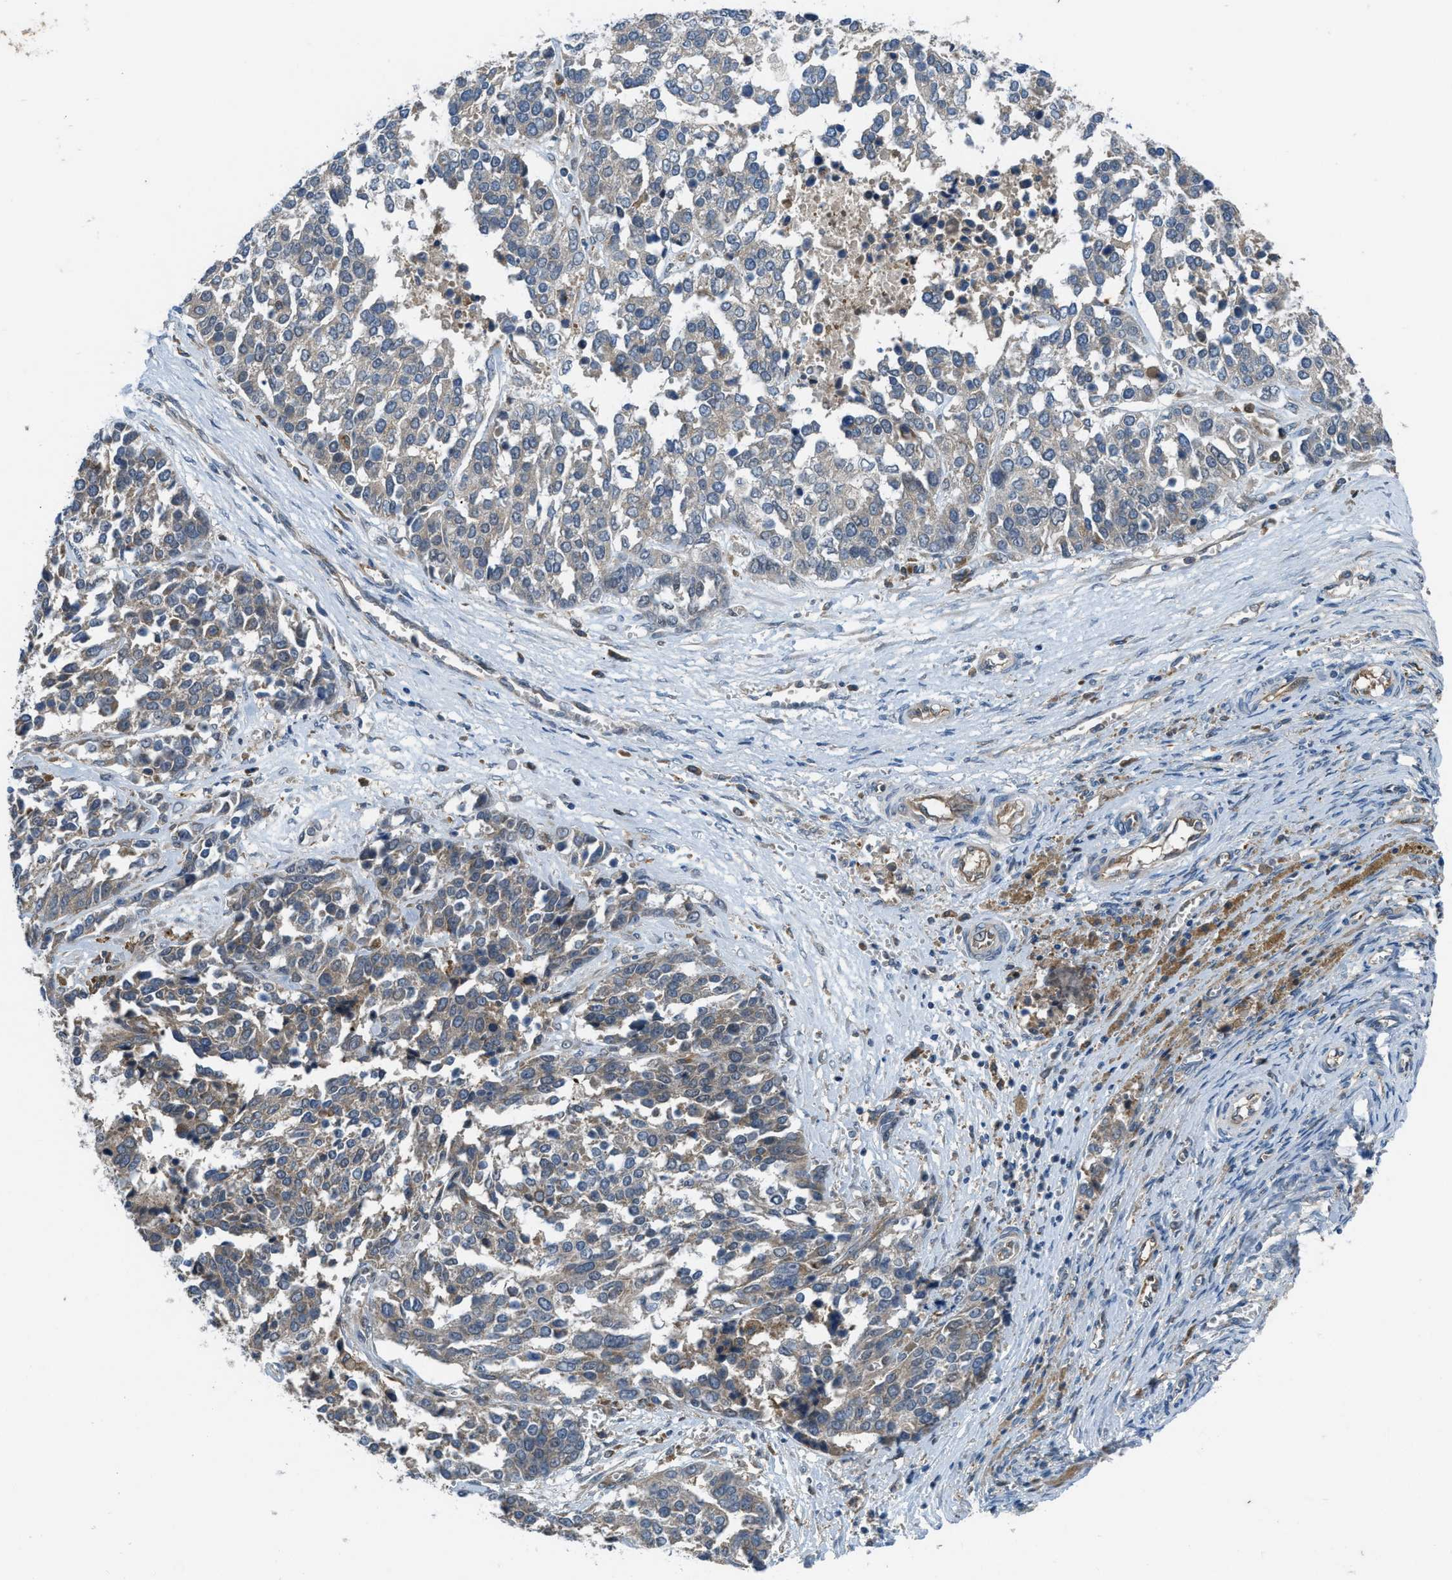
{"staining": {"intensity": "moderate", "quantity": "25%-75%", "location": "cytoplasmic/membranous"}, "tissue": "ovarian cancer", "cell_type": "Tumor cells", "image_type": "cancer", "snomed": [{"axis": "morphology", "description": "Cystadenocarcinoma, serous, NOS"}, {"axis": "topography", "description": "Ovary"}], "caption": "The micrograph shows immunohistochemical staining of ovarian serous cystadenocarcinoma. There is moderate cytoplasmic/membranous staining is appreciated in about 25%-75% of tumor cells.", "gene": "BAZ2B", "patient": {"sex": "female", "age": 44}}